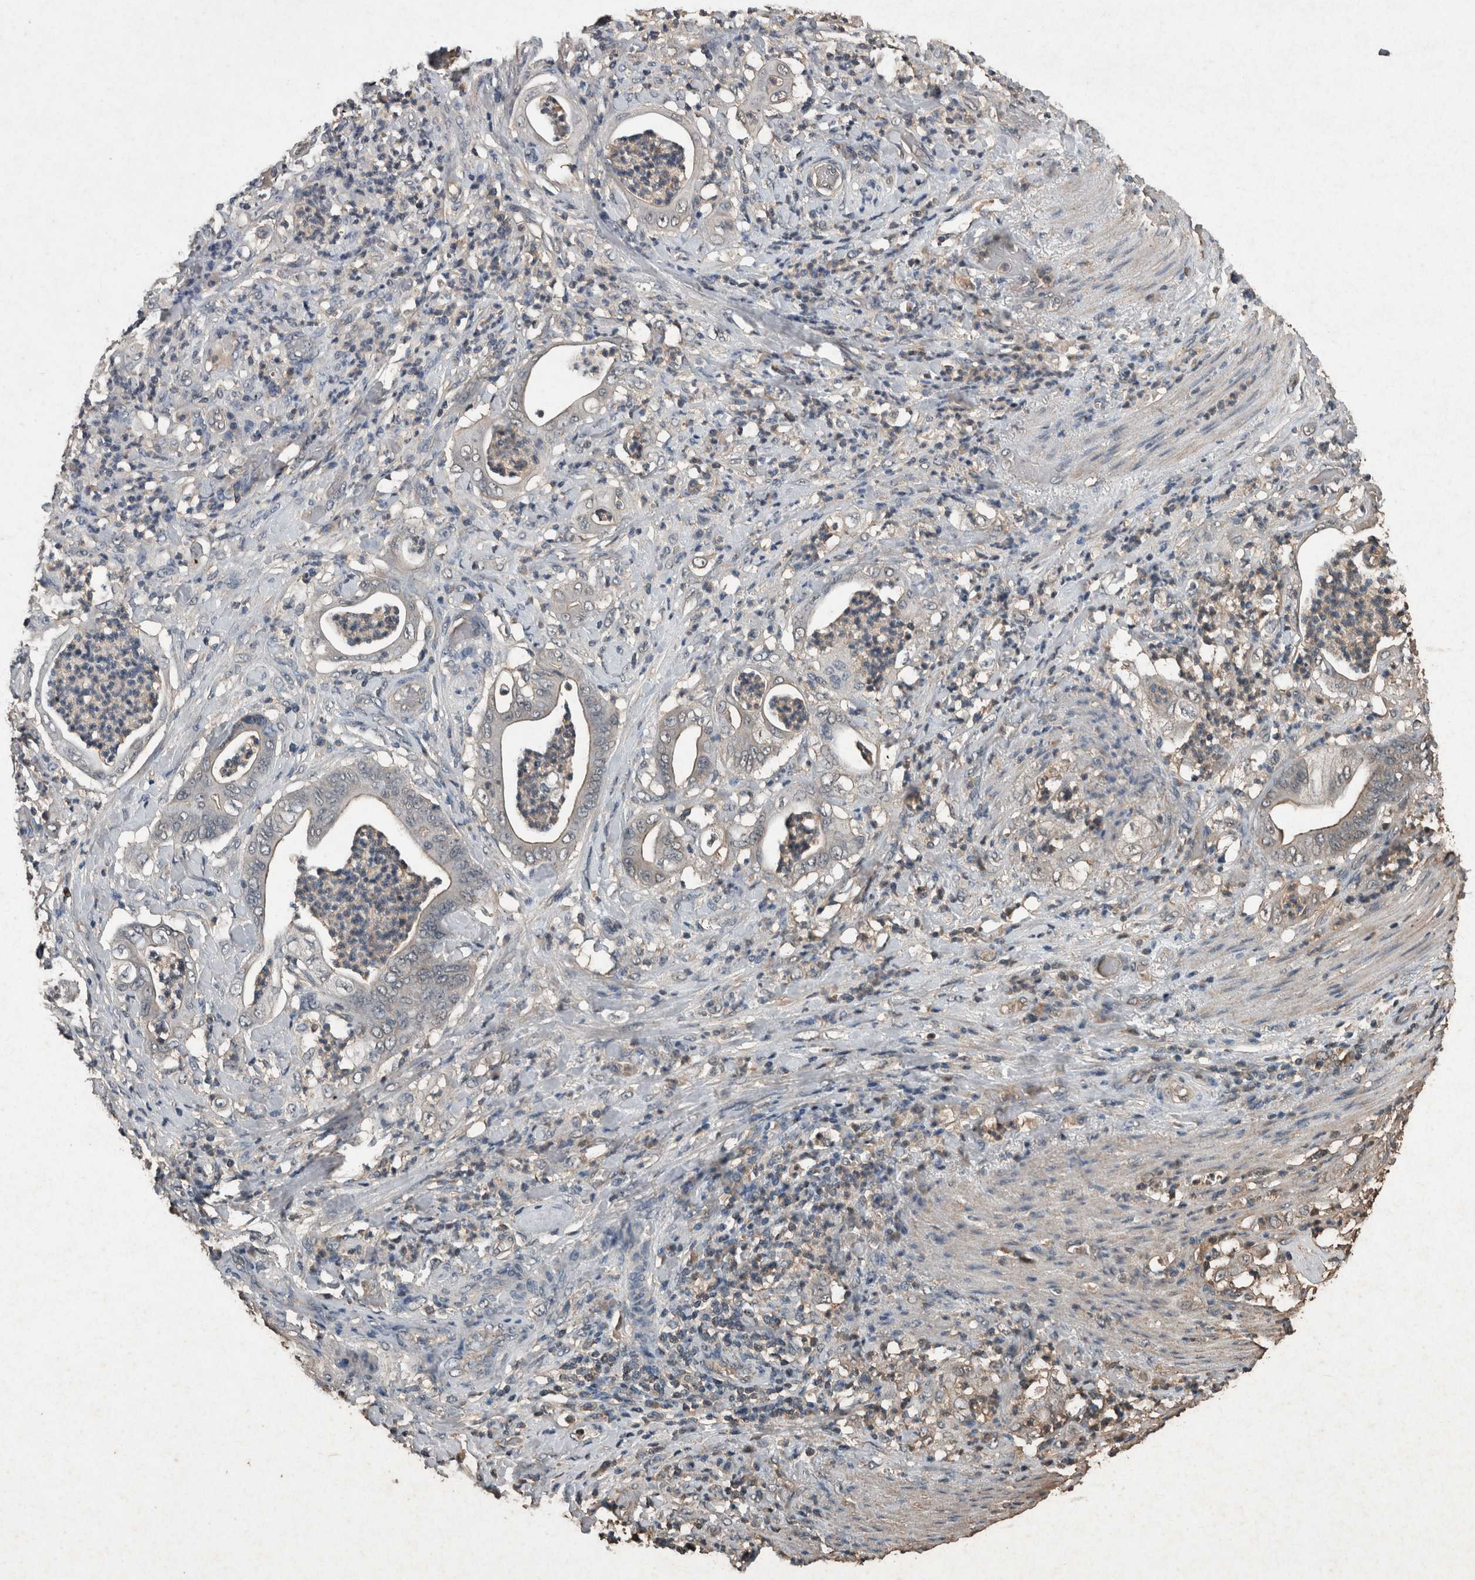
{"staining": {"intensity": "weak", "quantity": "<25%", "location": "cytoplasmic/membranous"}, "tissue": "stomach cancer", "cell_type": "Tumor cells", "image_type": "cancer", "snomed": [{"axis": "morphology", "description": "Adenocarcinoma, NOS"}, {"axis": "topography", "description": "Stomach"}], "caption": "High magnification brightfield microscopy of stomach cancer (adenocarcinoma) stained with DAB (3,3'-diaminobenzidine) (brown) and counterstained with hematoxylin (blue): tumor cells show no significant positivity.", "gene": "FGFRL1", "patient": {"sex": "female", "age": 73}}